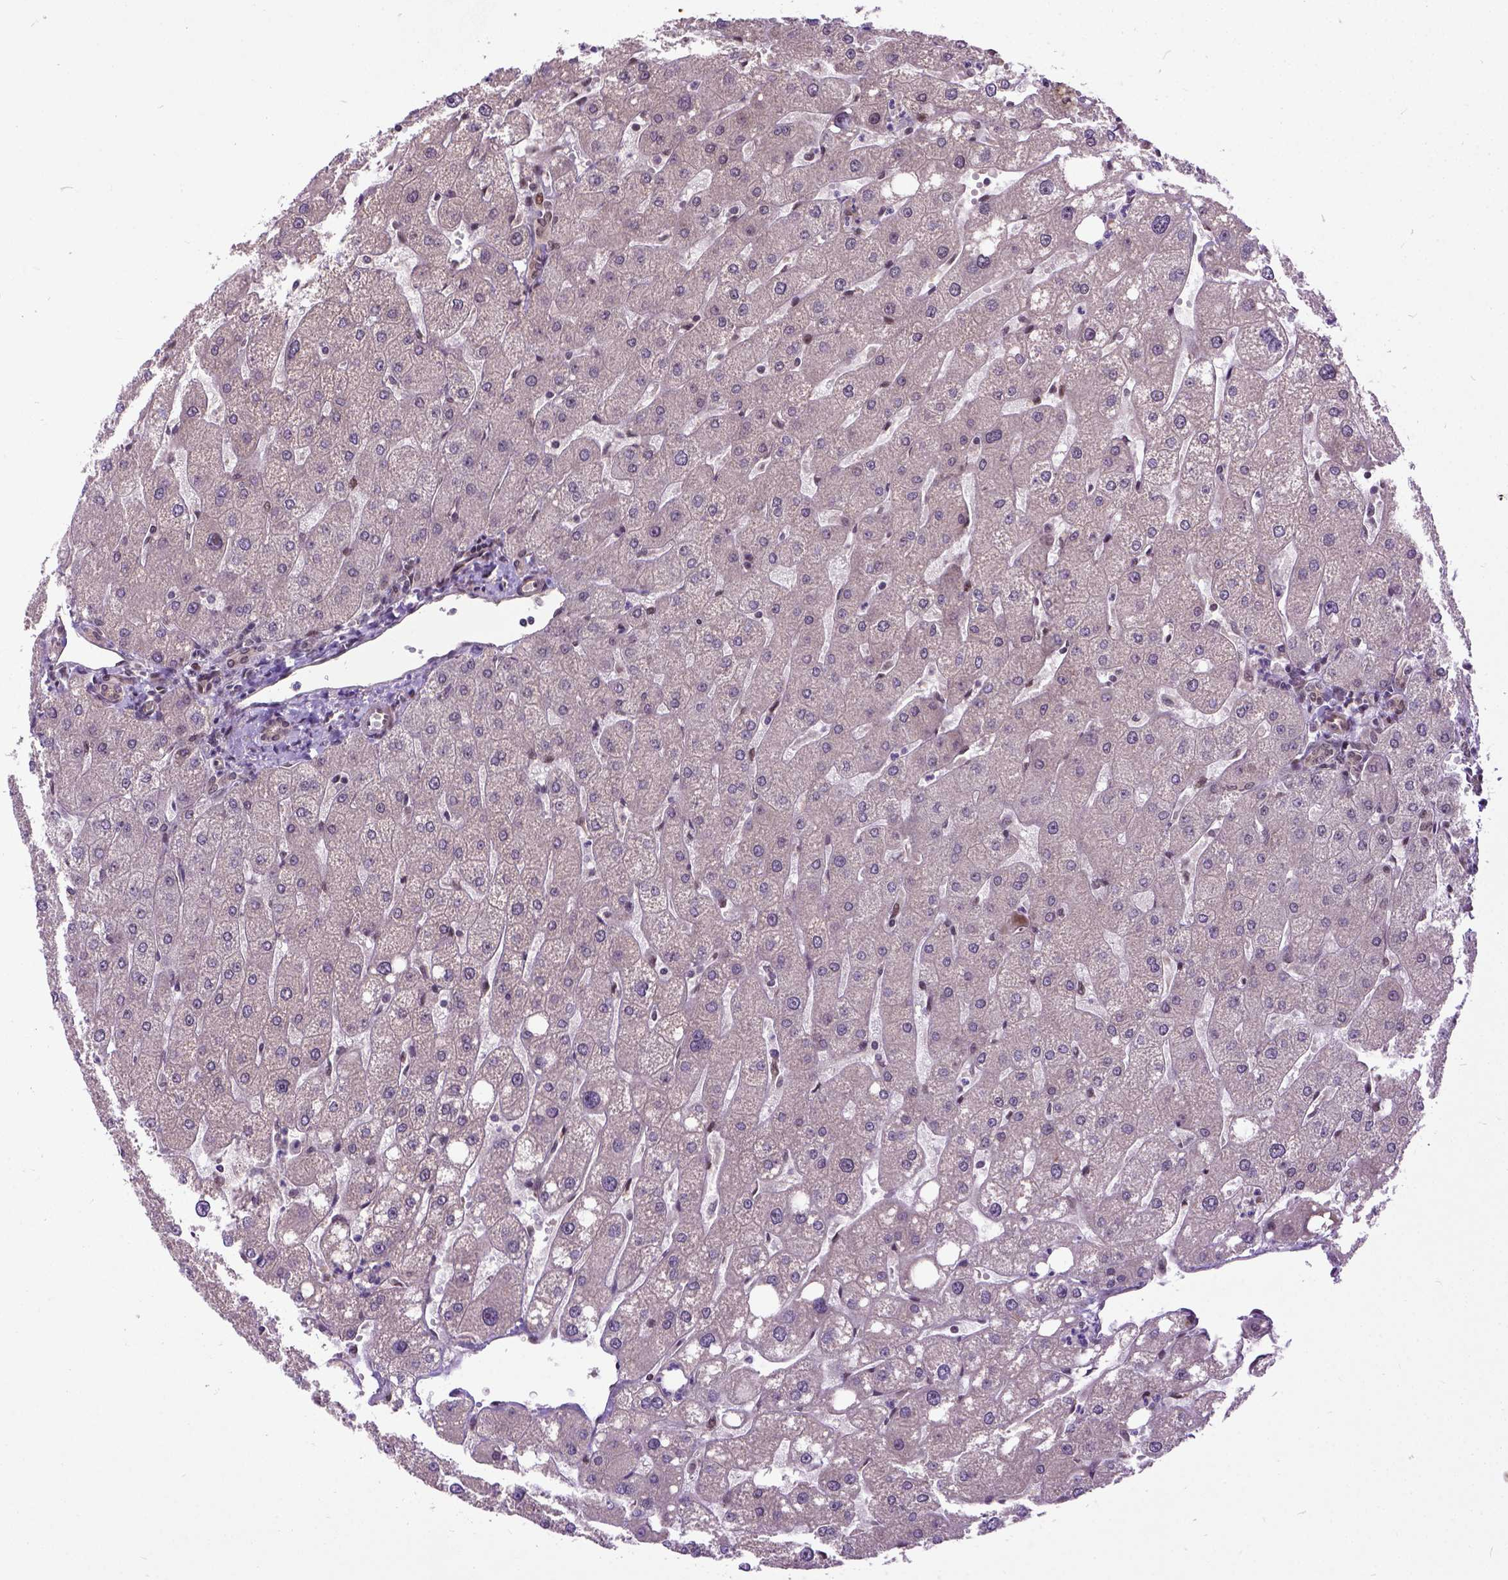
{"staining": {"intensity": "weak", "quantity": ">75%", "location": "nuclear"}, "tissue": "liver", "cell_type": "Cholangiocytes", "image_type": "normal", "snomed": [{"axis": "morphology", "description": "Normal tissue, NOS"}, {"axis": "topography", "description": "Liver"}], "caption": "The image demonstrates immunohistochemical staining of unremarkable liver. There is weak nuclear positivity is identified in approximately >75% of cholangiocytes.", "gene": "ZNF630", "patient": {"sex": "male", "age": 67}}